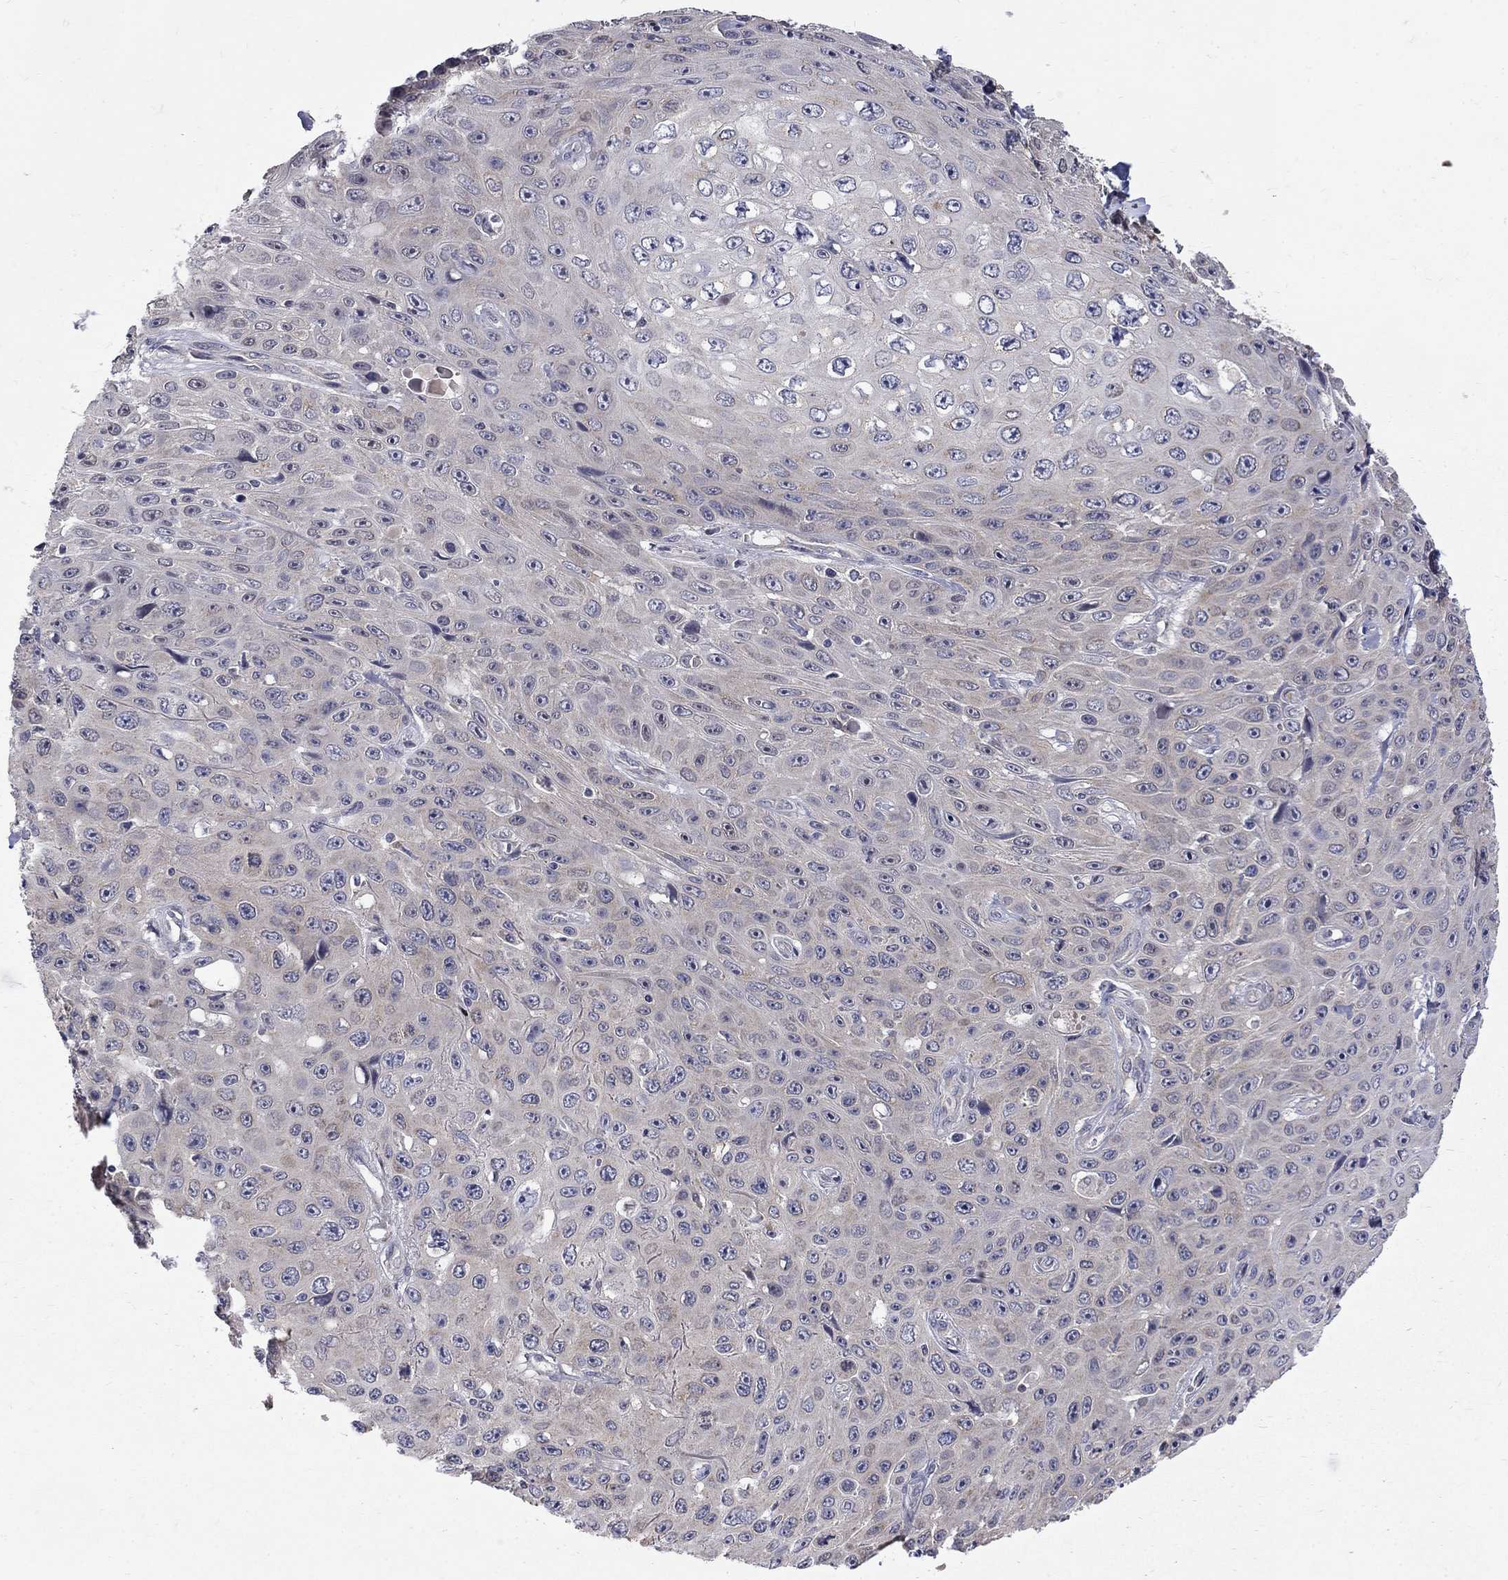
{"staining": {"intensity": "negative", "quantity": "none", "location": "none"}, "tissue": "skin cancer", "cell_type": "Tumor cells", "image_type": "cancer", "snomed": [{"axis": "morphology", "description": "Squamous cell carcinoma, NOS"}, {"axis": "topography", "description": "Skin"}], "caption": "This is an IHC micrograph of skin cancer. There is no staining in tumor cells.", "gene": "SH2B1", "patient": {"sex": "male", "age": 82}}